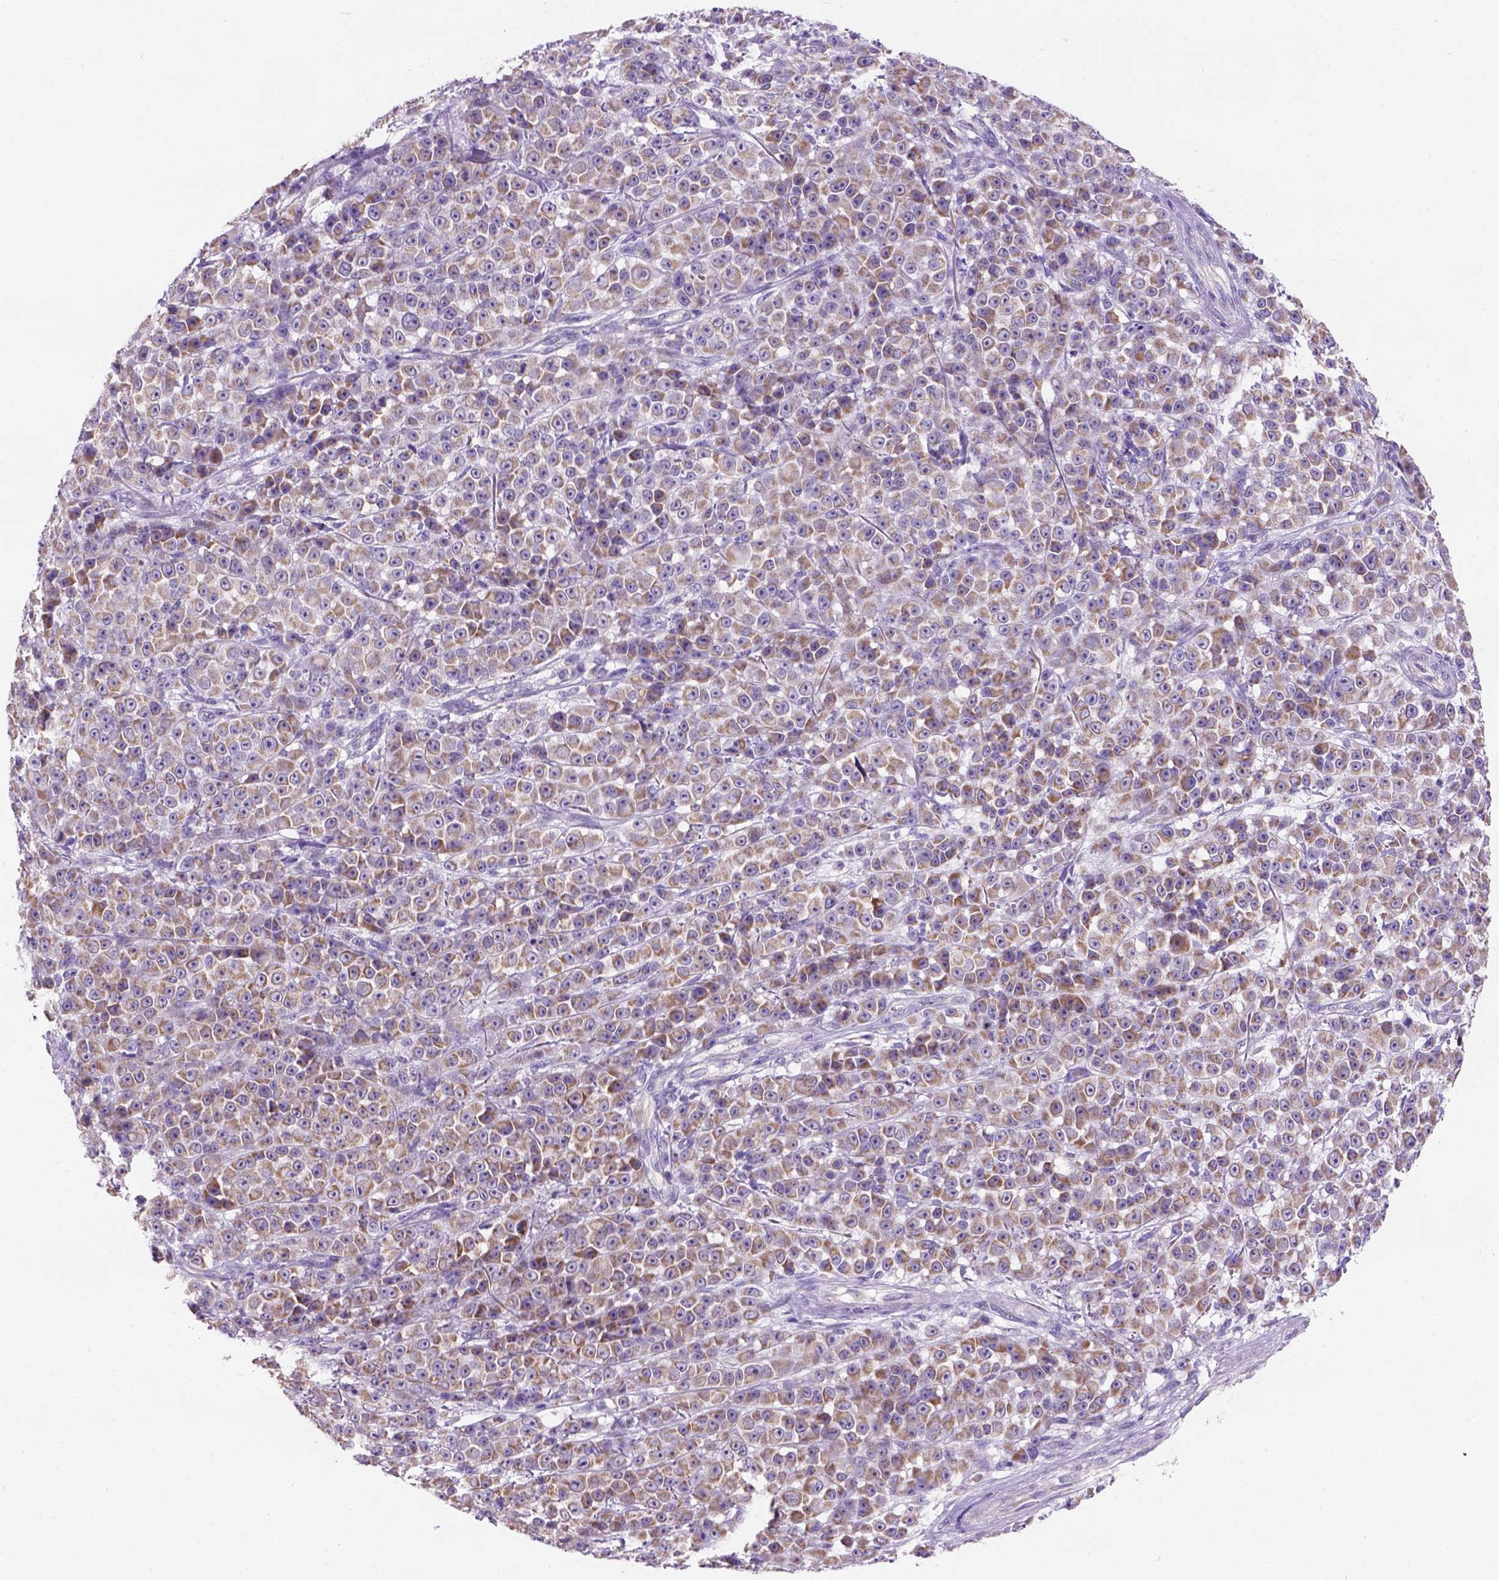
{"staining": {"intensity": "moderate", "quantity": ">75%", "location": "cytoplasmic/membranous"}, "tissue": "melanoma", "cell_type": "Tumor cells", "image_type": "cancer", "snomed": [{"axis": "morphology", "description": "Malignant melanoma, NOS"}, {"axis": "topography", "description": "Skin"}, {"axis": "topography", "description": "Skin of back"}], "caption": "Immunohistochemical staining of malignant melanoma exhibits moderate cytoplasmic/membranous protein staining in approximately >75% of tumor cells.", "gene": "L2HGDH", "patient": {"sex": "male", "age": 91}}